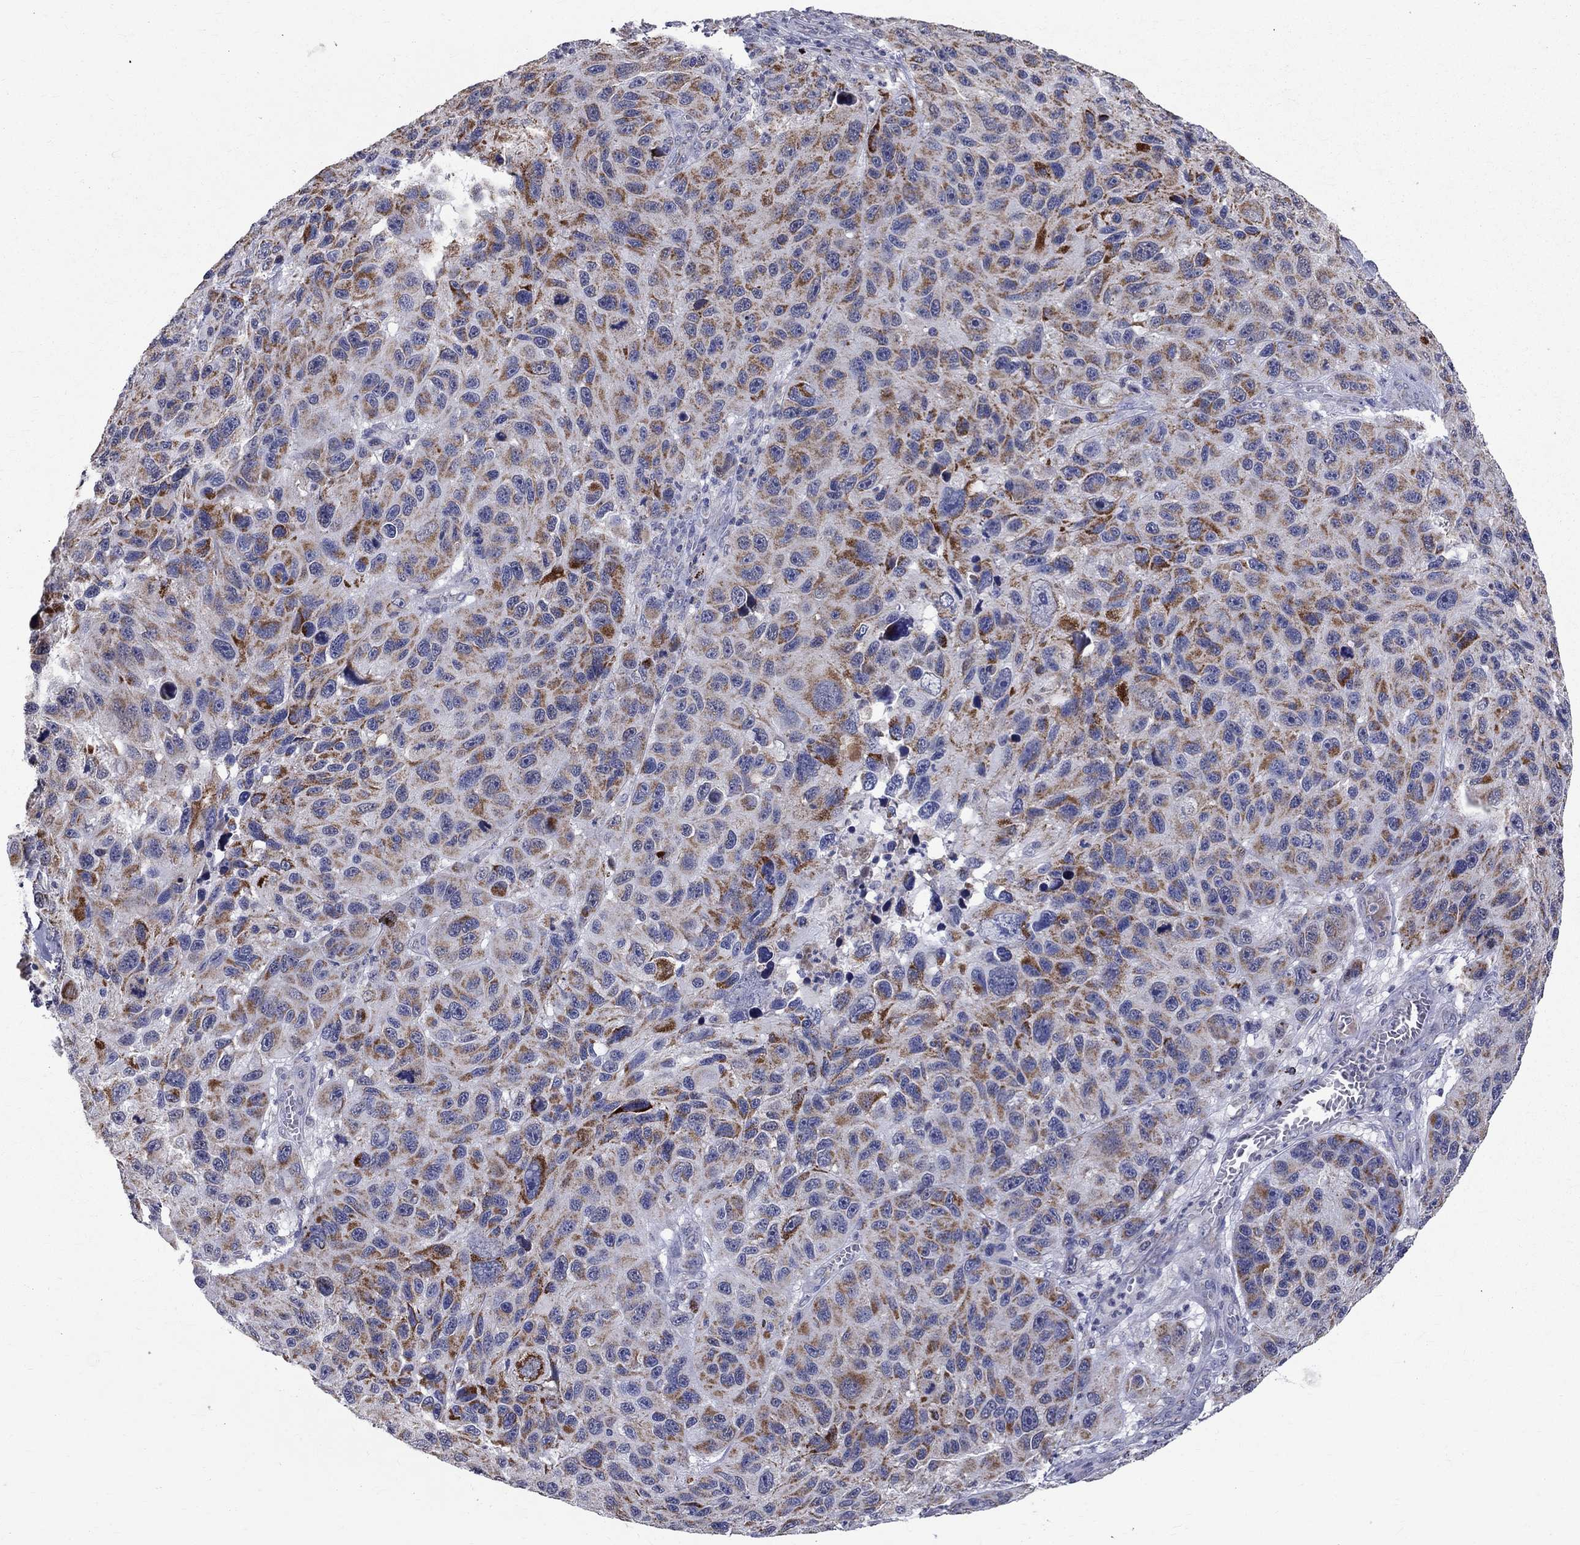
{"staining": {"intensity": "strong", "quantity": "25%-75%", "location": "cytoplasmic/membranous"}, "tissue": "melanoma", "cell_type": "Tumor cells", "image_type": "cancer", "snomed": [{"axis": "morphology", "description": "Malignant melanoma, NOS"}, {"axis": "topography", "description": "Skin"}], "caption": "Malignant melanoma stained with a protein marker displays strong staining in tumor cells.", "gene": "SLC4A10", "patient": {"sex": "male", "age": 53}}